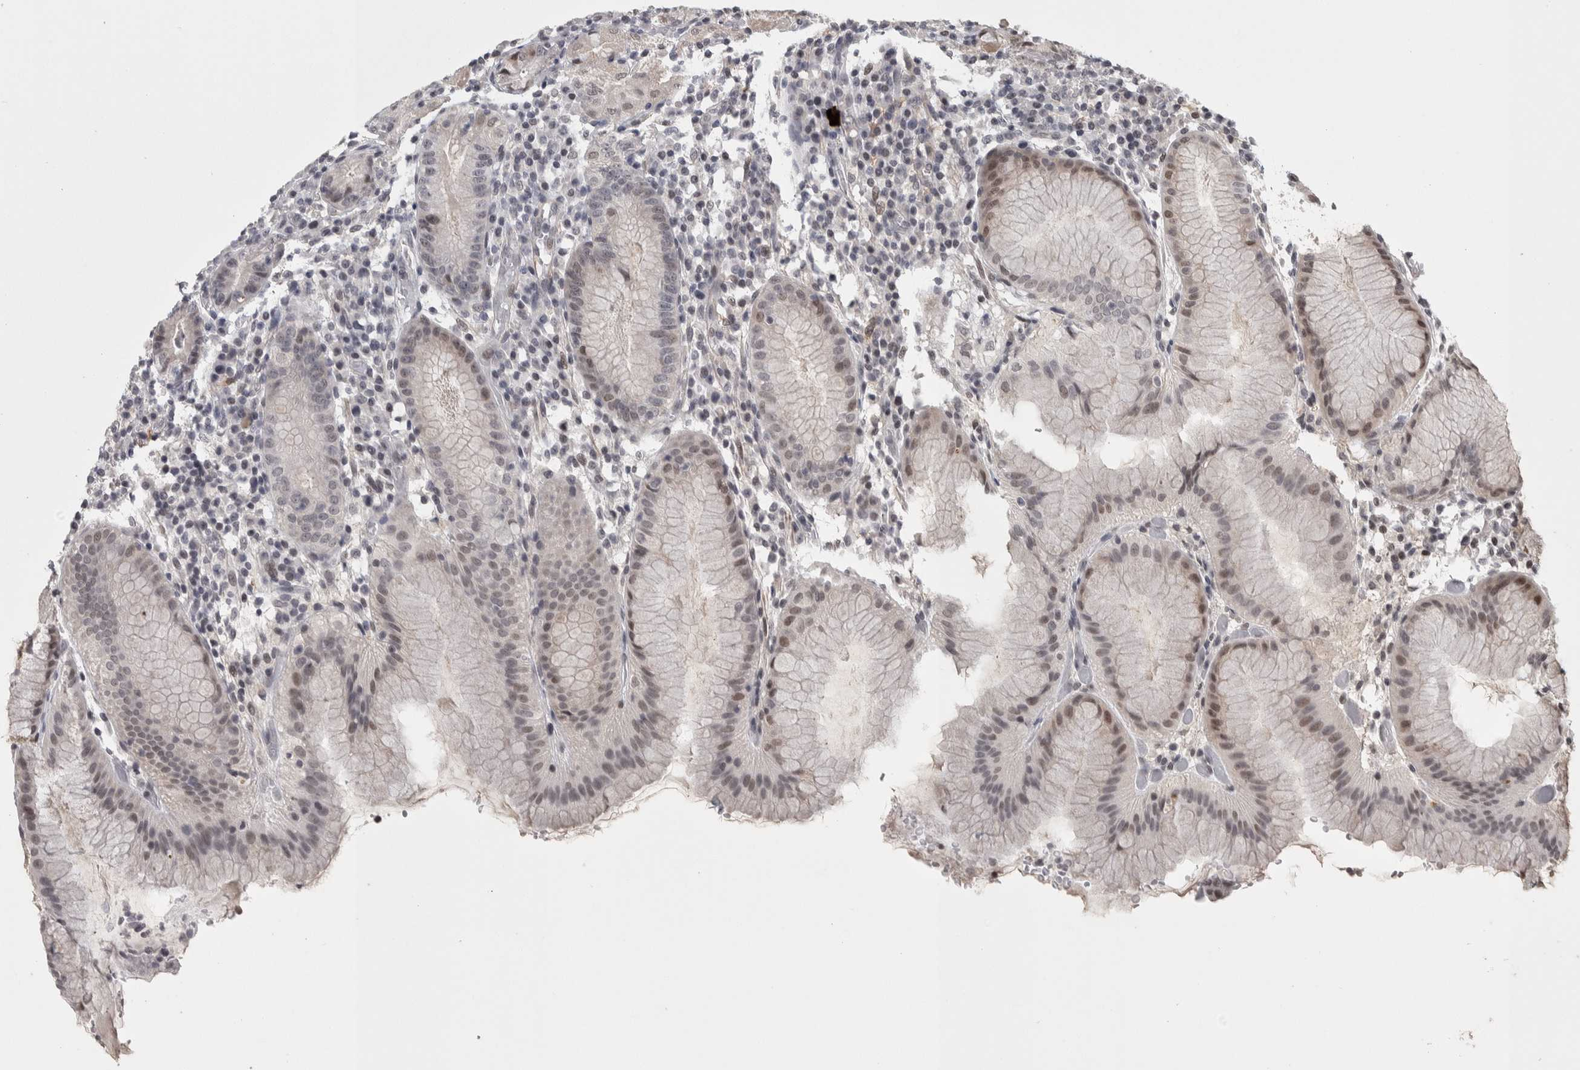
{"staining": {"intensity": "weak", "quantity": "25%-75%", "location": "nuclear"}, "tissue": "stomach", "cell_type": "Glandular cells", "image_type": "normal", "snomed": [{"axis": "morphology", "description": "Normal tissue, NOS"}, {"axis": "topography", "description": "Stomach"}, {"axis": "topography", "description": "Stomach, lower"}], "caption": "Glandular cells reveal low levels of weak nuclear staining in about 25%-75% of cells in benign stomach.", "gene": "ZSCAN21", "patient": {"sex": "female", "age": 75}}